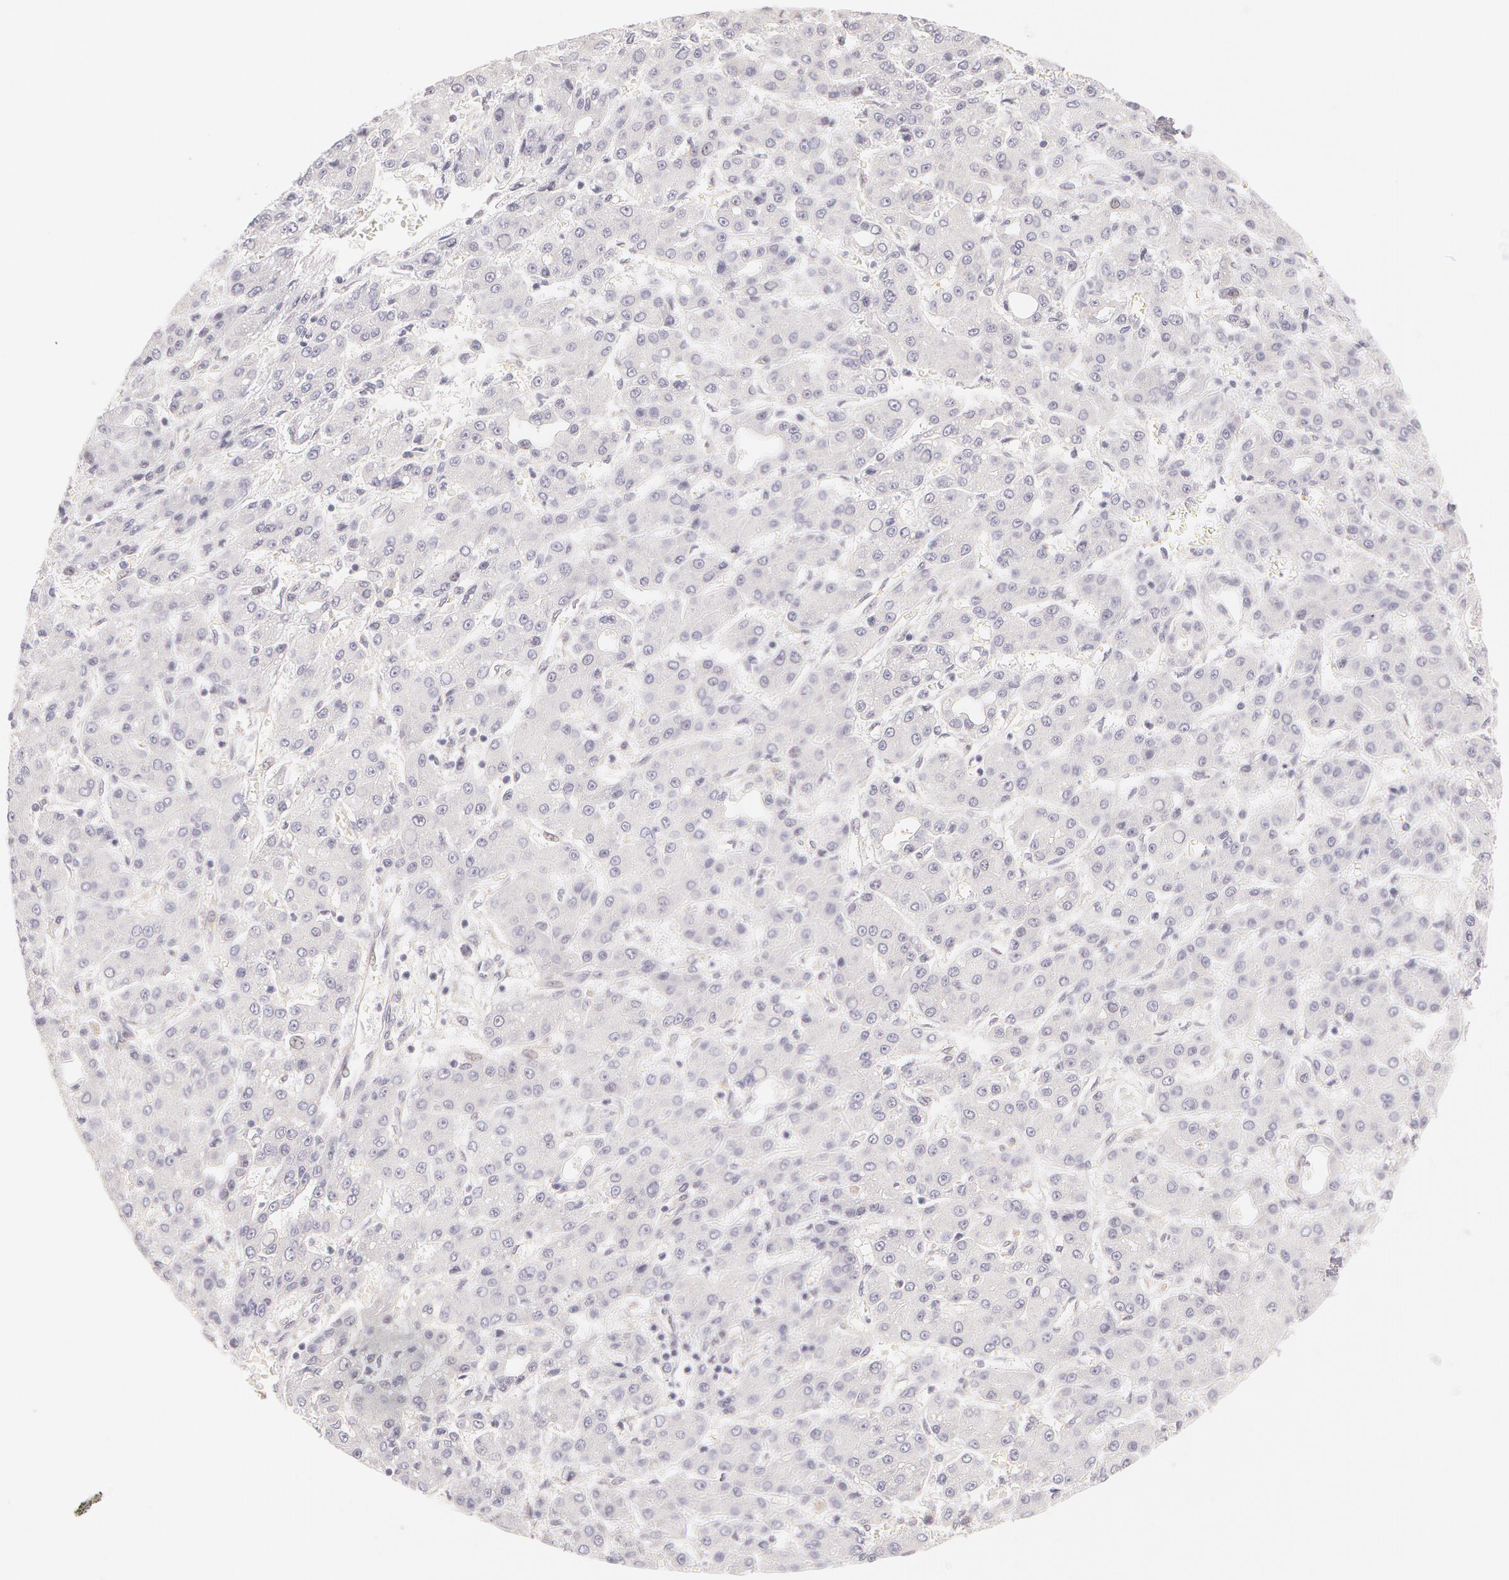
{"staining": {"intensity": "negative", "quantity": "none", "location": "none"}, "tissue": "liver cancer", "cell_type": "Tumor cells", "image_type": "cancer", "snomed": [{"axis": "morphology", "description": "Carcinoma, Hepatocellular, NOS"}, {"axis": "topography", "description": "Liver"}], "caption": "Liver cancer stained for a protein using immunohistochemistry demonstrates no staining tumor cells.", "gene": "ZNF597", "patient": {"sex": "male", "age": 69}}